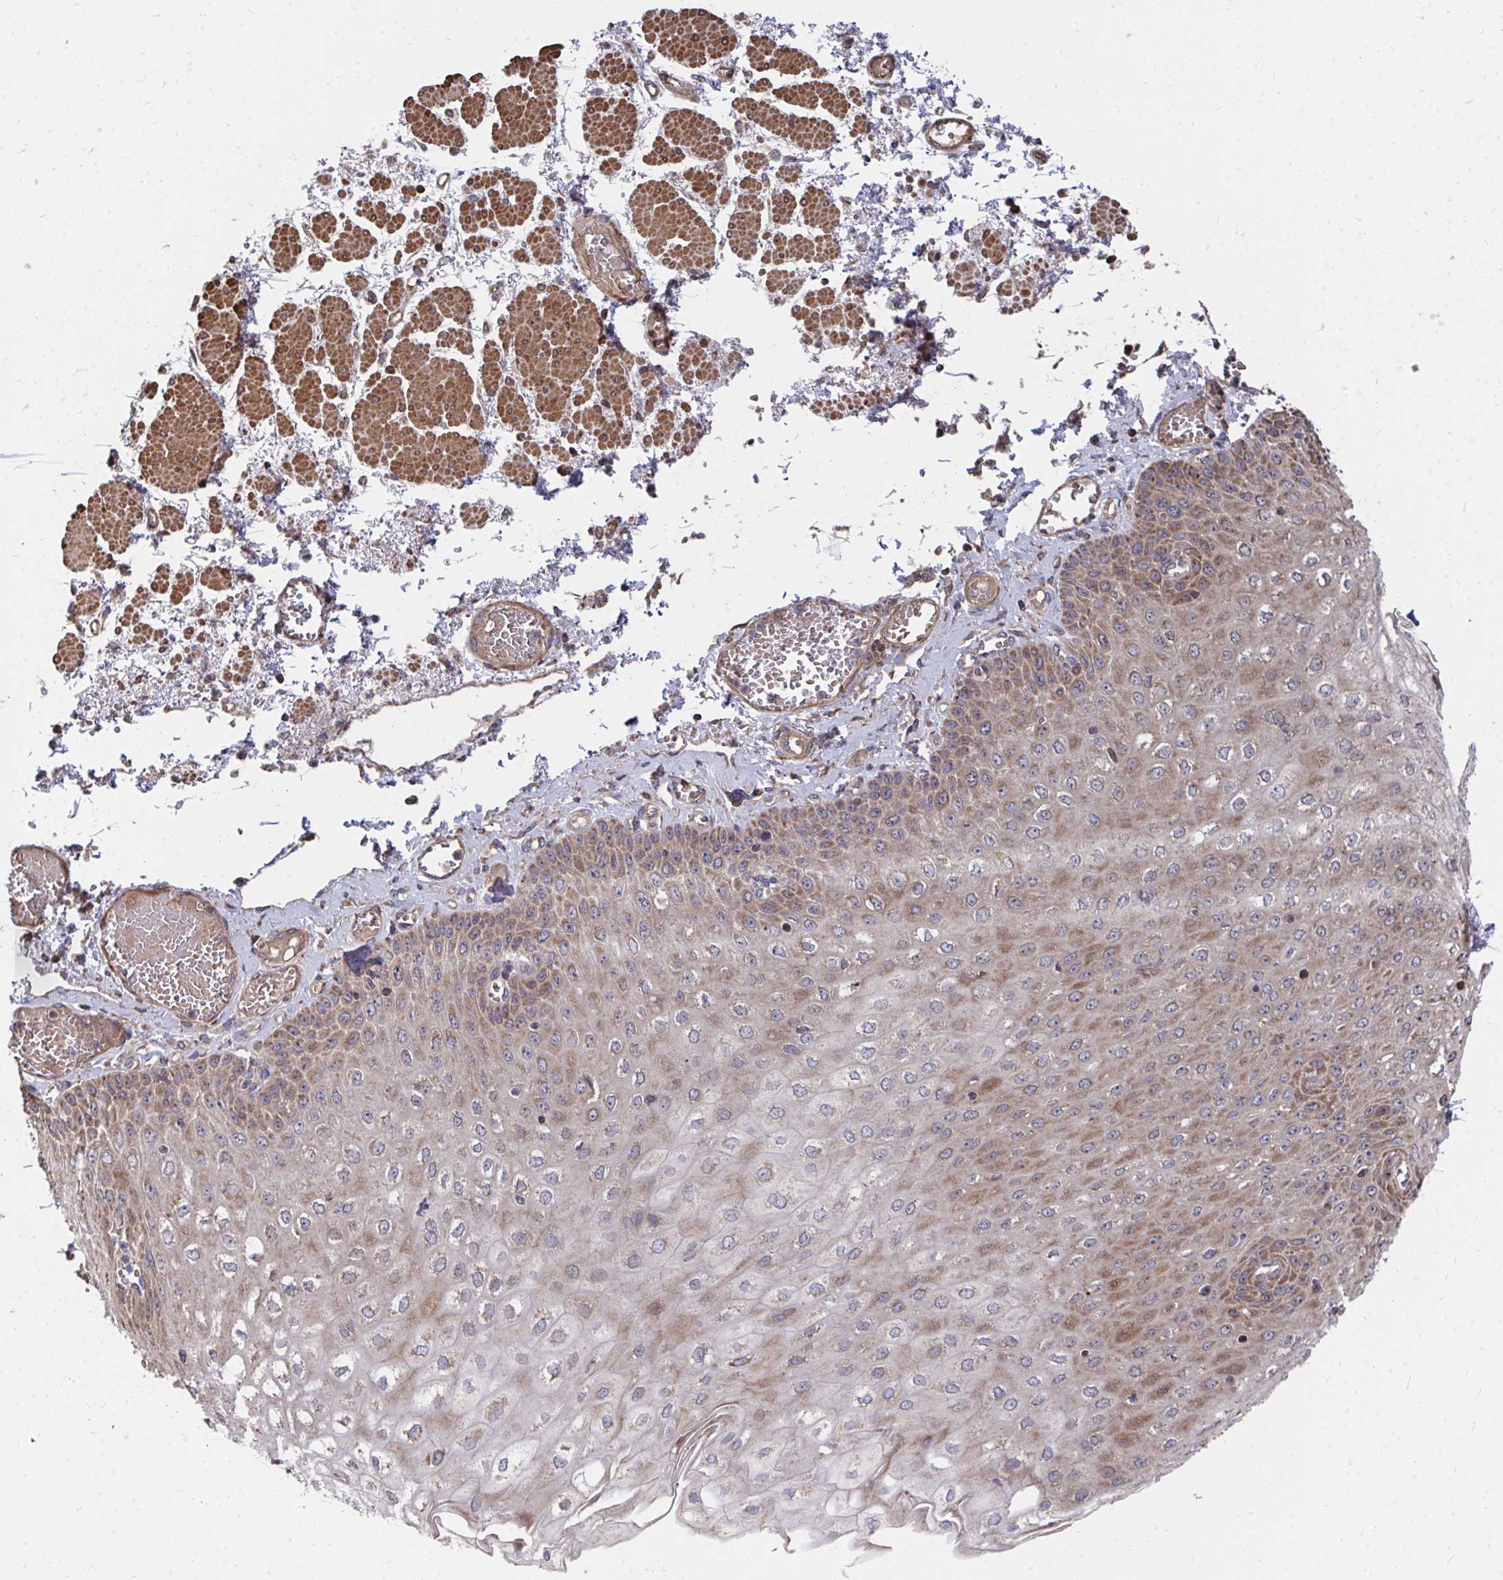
{"staining": {"intensity": "moderate", "quantity": ">75%", "location": "cytoplasmic/membranous"}, "tissue": "esophagus", "cell_type": "Squamous epithelial cells", "image_type": "normal", "snomed": [{"axis": "morphology", "description": "Normal tissue, NOS"}, {"axis": "morphology", "description": "Adenocarcinoma, NOS"}, {"axis": "topography", "description": "Esophagus"}], "caption": "A brown stain shows moderate cytoplasmic/membranous positivity of a protein in squamous epithelial cells of benign human esophagus.", "gene": "FAM89A", "patient": {"sex": "male", "age": 81}}